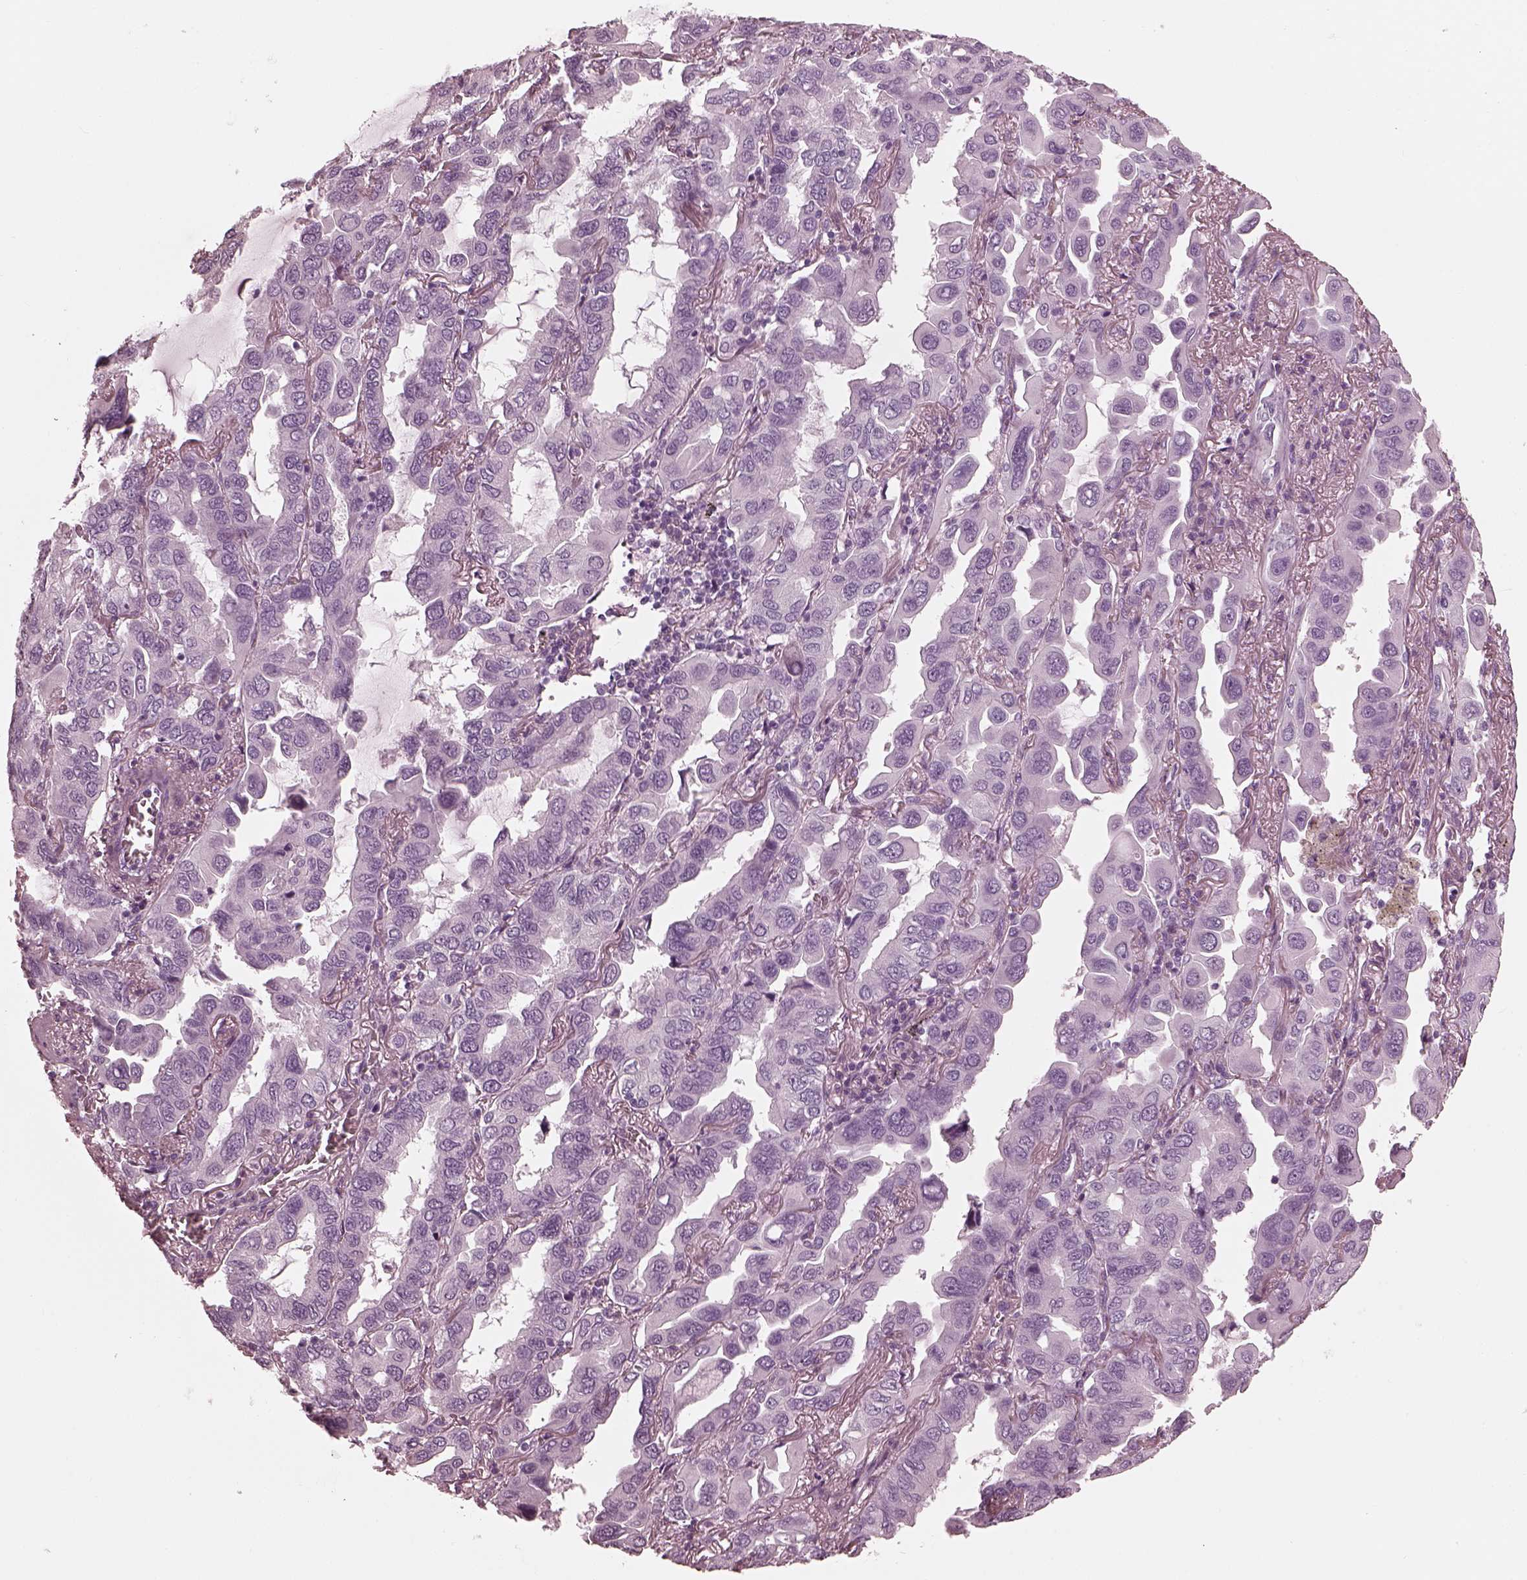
{"staining": {"intensity": "negative", "quantity": "none", "location": "none"}, "tissue": "lung cancer", "cell_type": "Tumor cells", "image_type": "cancer", "snomed": [{"axis": "morphology", "description": "Adenocarcinoma, NOS"}, {"axis": "topography", "description": "Lung"}], "caption": "Lung adenocarcinoma was stained to show a protein in brown. There is no significant staining in tumor cells.", "gene": "FABP9", "patient": {"sex": "male", "age": 64}}